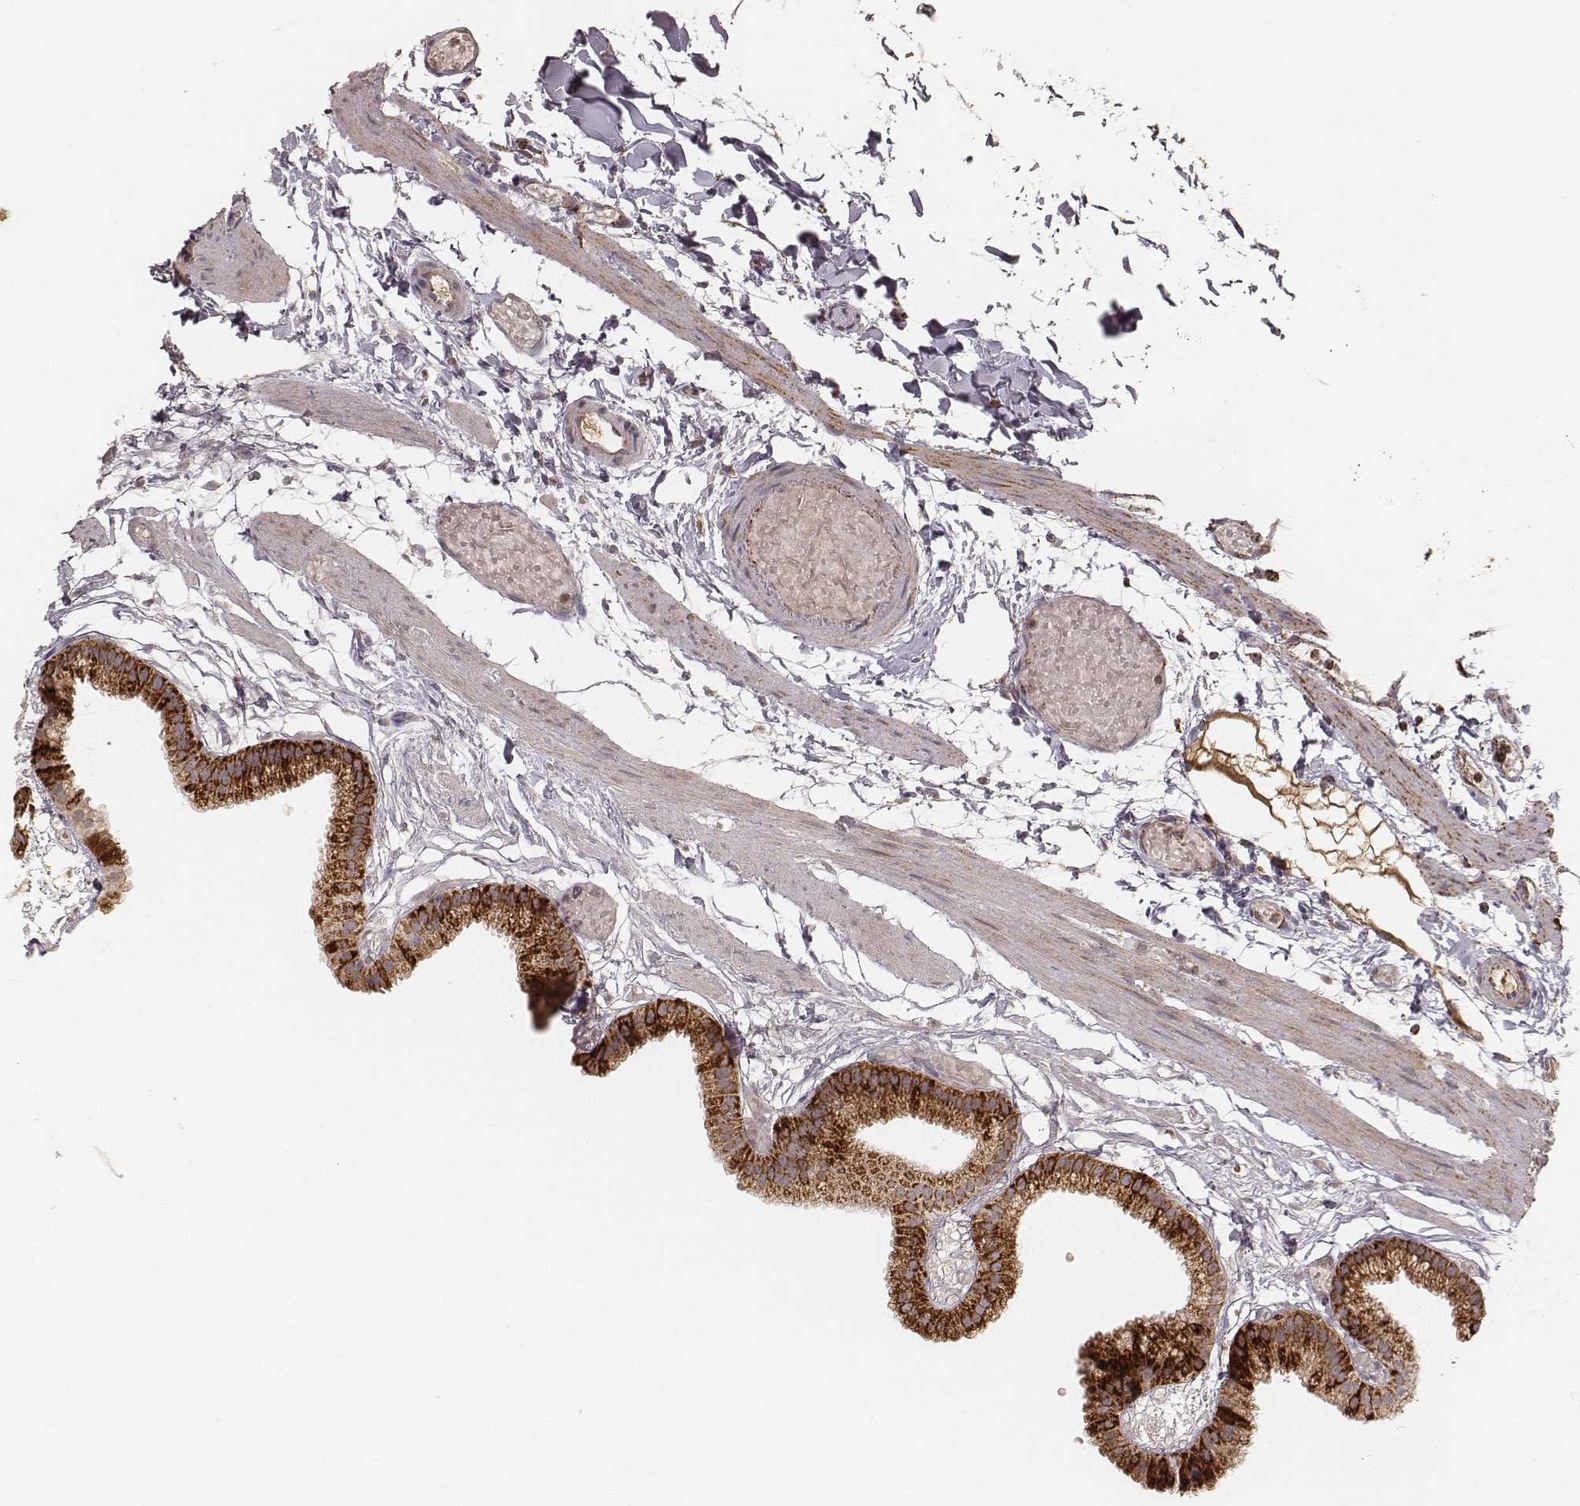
{"staining": {"intensity": "strong", "quantity": ">75%", "location": "cytoplasmic/membranous"}, "tissue": "gallbladder", "cell_type": "Glandular cells", "image_type": "normal", "snomed": [{"axis": "morphology", "description": "Normal tissue, NOS"}, {"axis": "topography", "description": "Gallbladder"}], "caption": "Gallbladder stained with immunohistochemistry exhibits strong cytoplasmic/membranous staining in about >75% of glandular cells.", "gene": "CS", "patient": {"sex": "female", "age": 45}}